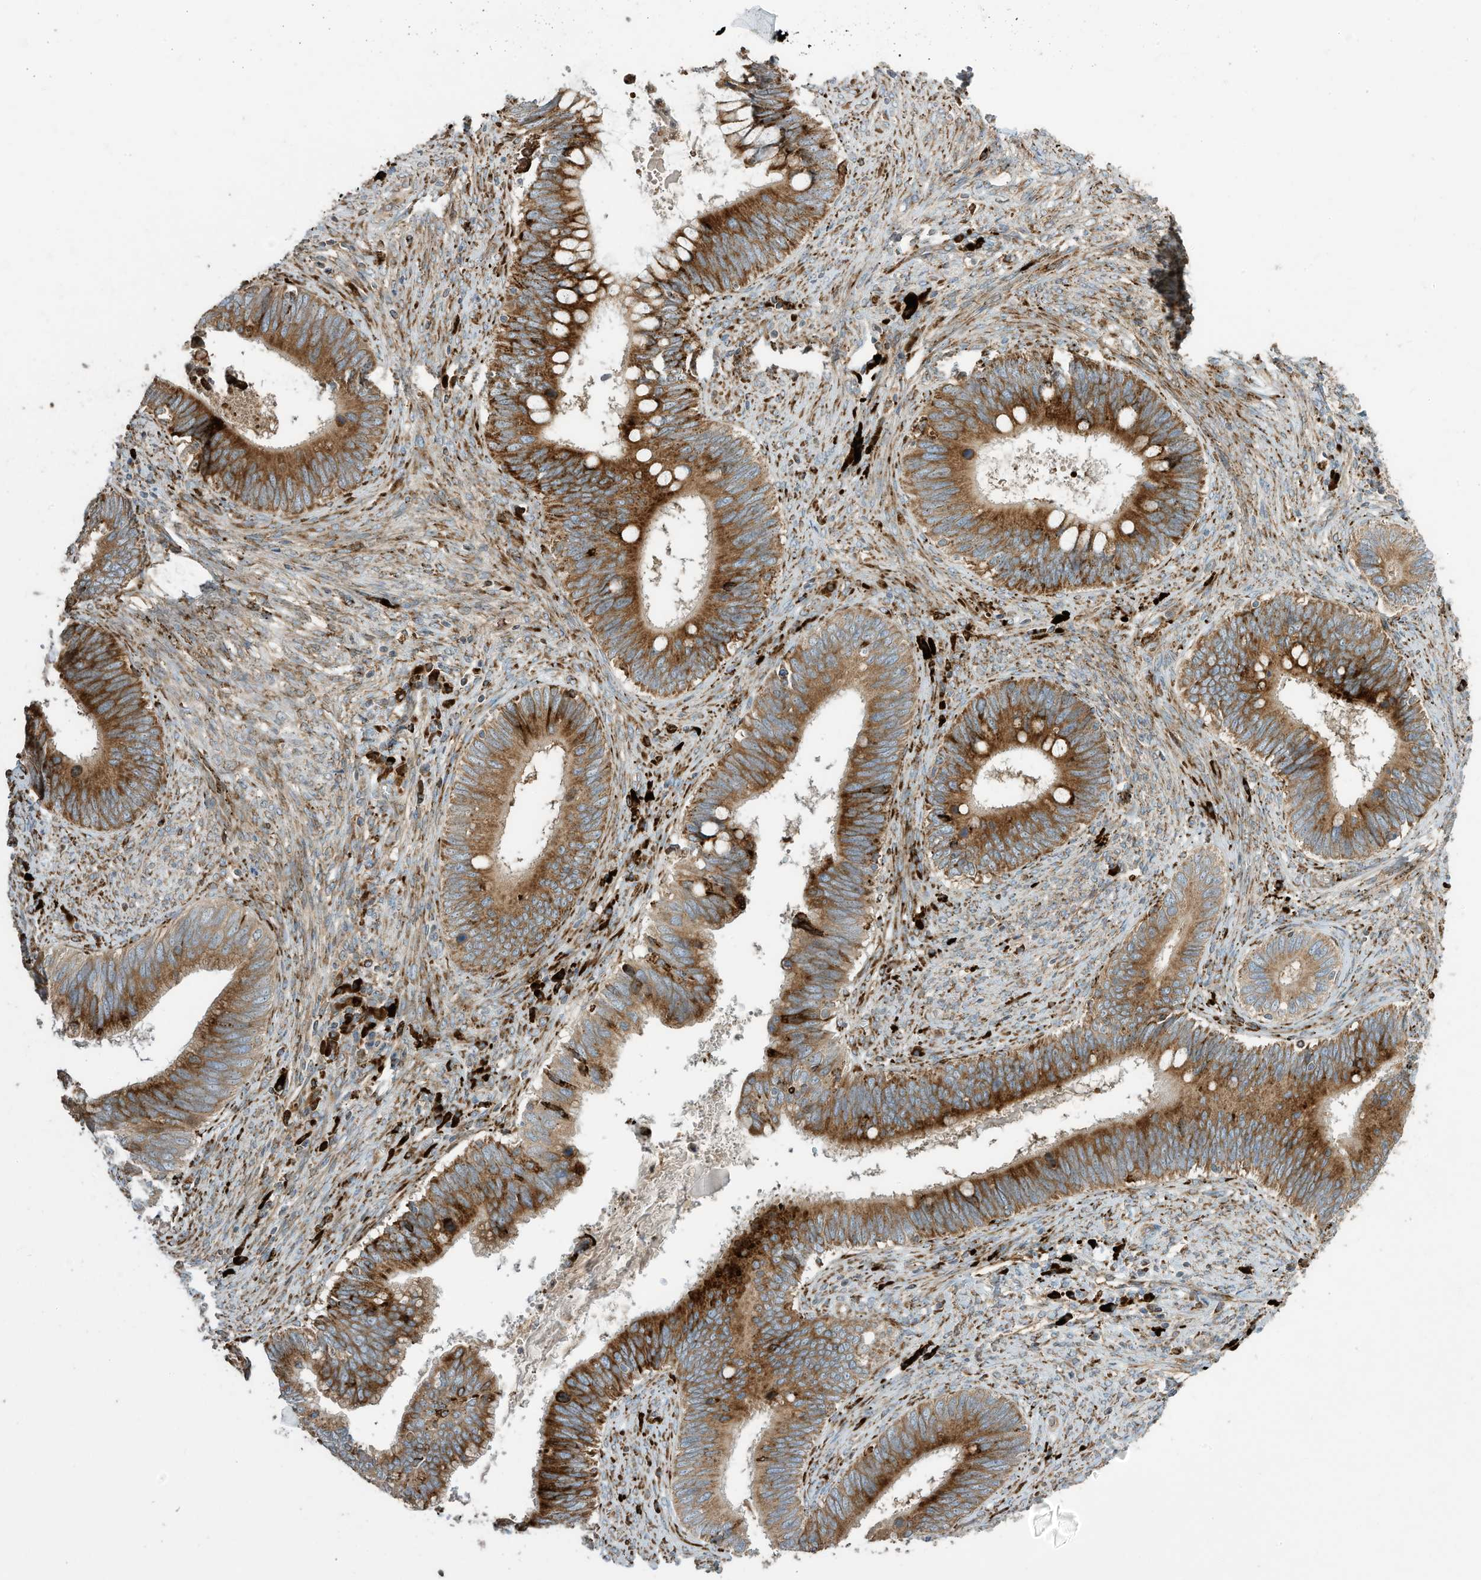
{"staining": {"intensity": "strong", "quantity": ">75%", "location": "cytoplasmic/membranous"}, "tissue": "cervical cancer", "cell_type": "Tumor cells", "image_type": "cancer", "snomed": [{"axis": "morphology", "description": "Adenocarcinoma, NOS"}, {"axis": "topography", "description": "Cervix"}], "caption": "Immunohistochemical staining of cervical adenocarcinoma exhibits high levels of strong cytoplasmic/membranous positivity in about >75% of tumor cells. (IHC, brightfield microscopy, high magnification).", "gene": "TRNAU1AP", "patient": {"sex": "female", "age": 42}}